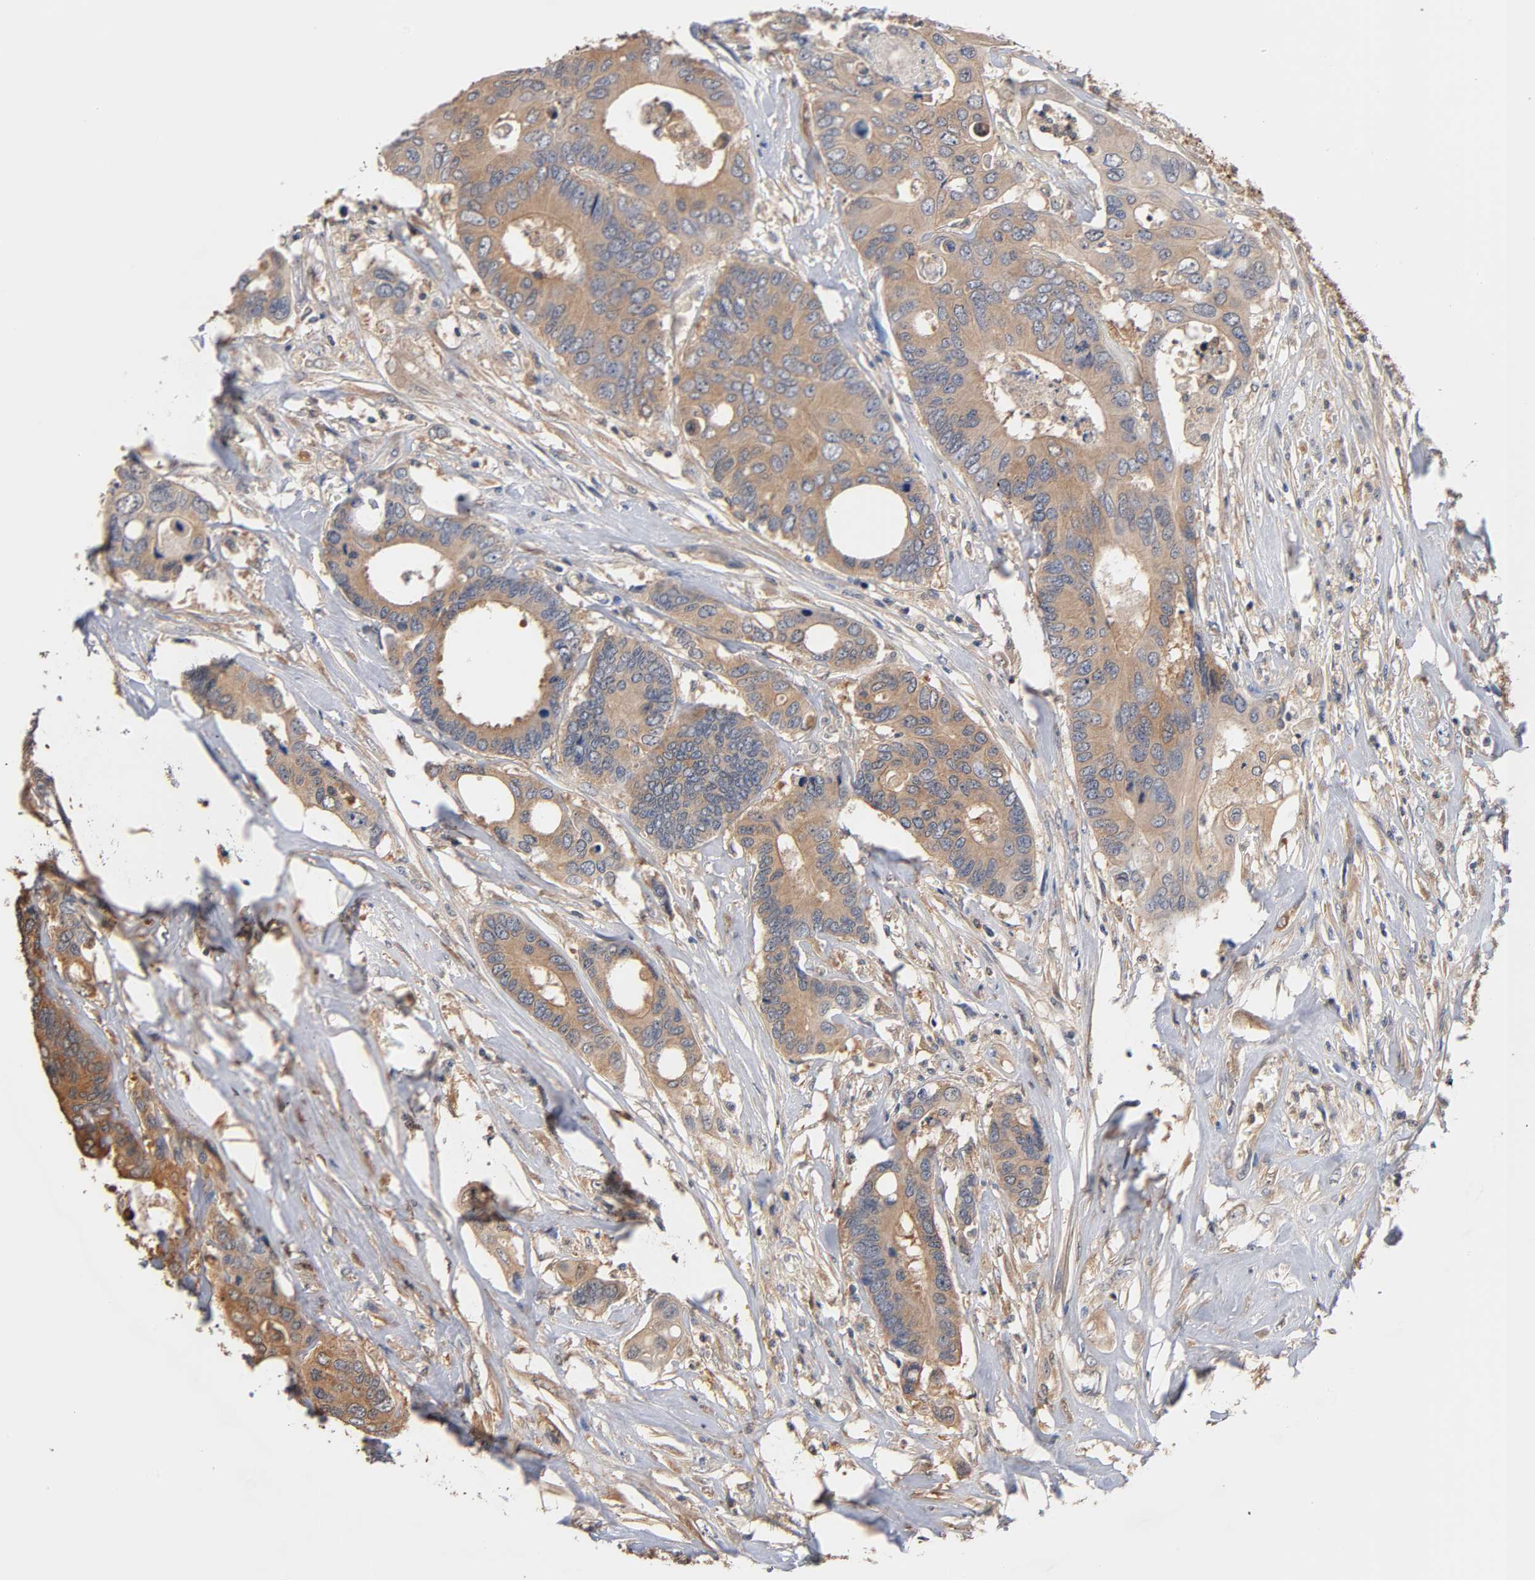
{"staining": {"intensity": "weak", "quantity": ">75%", "location": "cytoplasmic/membranous"}, "tissue": "colorectal cancer", "cell_type": "Tumor cells", "image_type": "cancer", "snomed": [{"axis": "morphology", "description": "Adenocarcinoma, NOS"}, {"axis": "topography", "description": "Rectum"}], "caption": "Adenocarcinoma (colorectal) stained for a protein exhibits weak cytoplasmic/membranous positivity in tumor cells.", "gene": "ALDOA", "patient": {"sex": "male", "age": 55}}